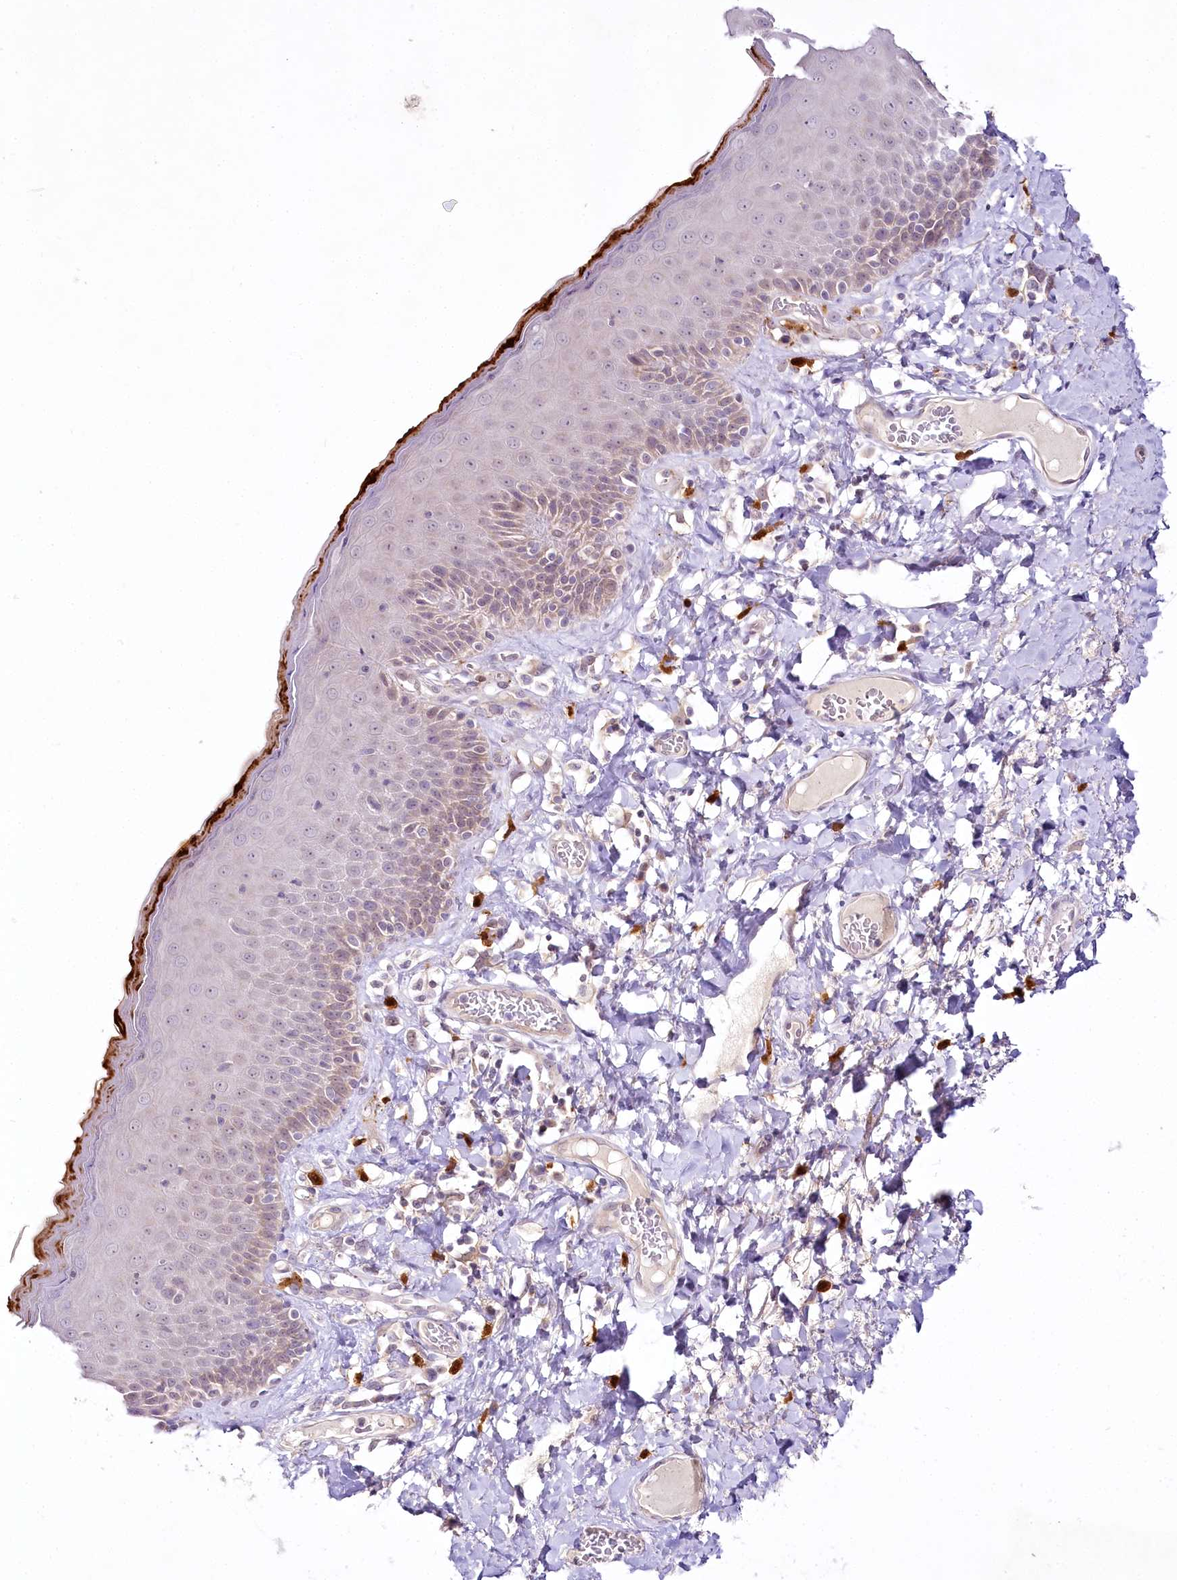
{"staining": {"intensity": "moderate", "quantity": "<25%", "location": "cytoplasmic/membranous"}, "tissue": "skin", "cell_type": "Epidermal cells", "image_type": "normal", "snomed": [{"axis": "morphology", "description": "Normal tissue, NOS"}, {"axis": "topography", "description": "Anal"}], "caption": "IHC (DAB (3,3'-diaminobenzidine)) staining of benign human skin displays moderate cytoplasmic/membranous protein staining in approximately <25% of epidermal cells.", "gene": "VWA5A", "patient": {"sex": "male", "age": 69}}